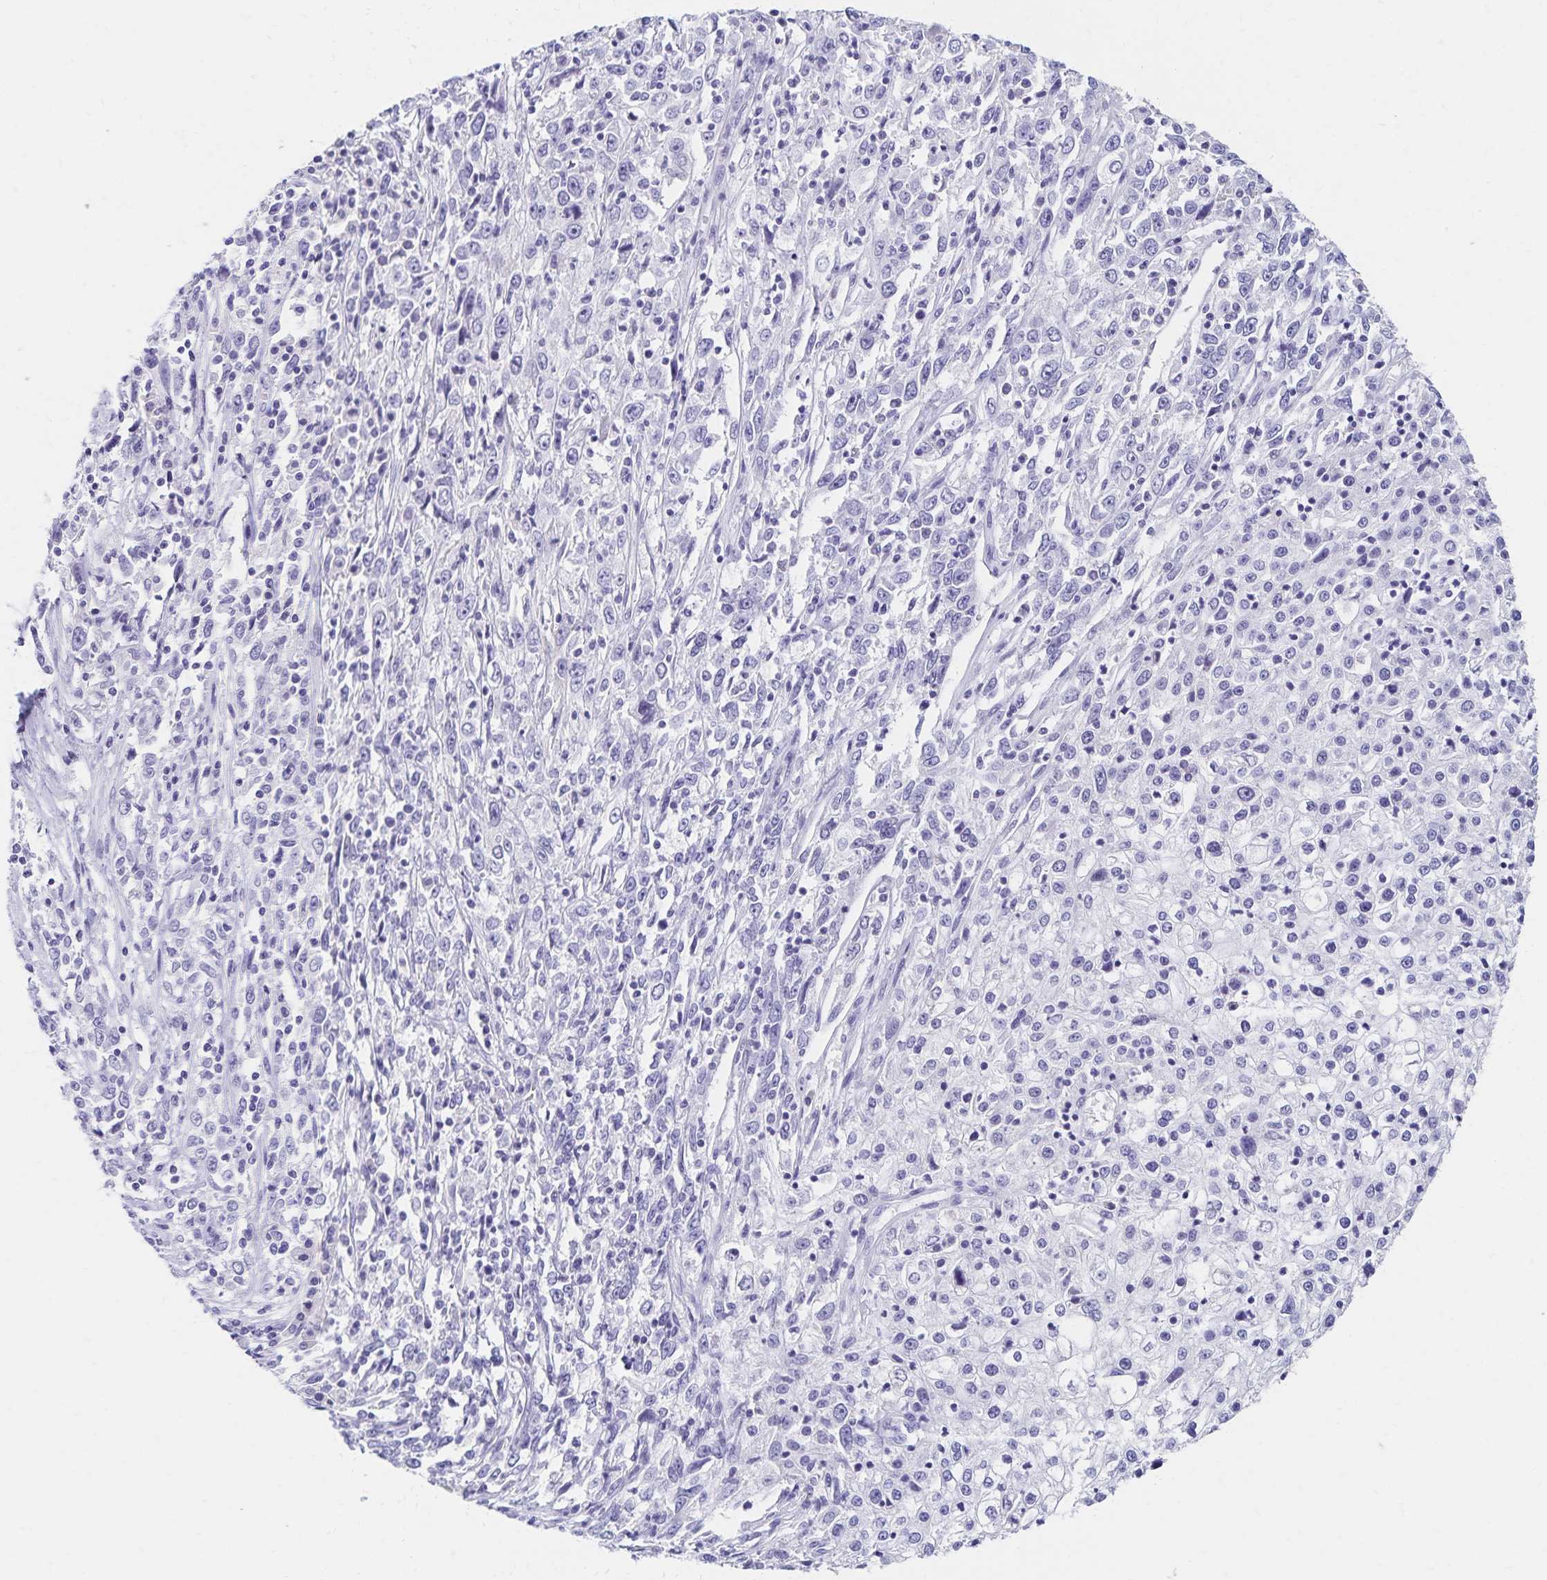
{"staining": {"intensity": "negative", "quantity": "none", "location": "none"}, "tissue": "cervical cancer", "cell_type": "Tumor cells", "image_type": "cancer", "snomed": [{"axis": "morphology", "description": "Adenocarcinoma, NOS"}, {"axis": "topography", "description": "Cervix"}], "caption": "This is a histopathology image of IHC staining of cervical adenocarcinoma, which shows no positivity in tumor cells.", "gene": "C2orf50", "patient": {"sex": "female", "age": 40}}